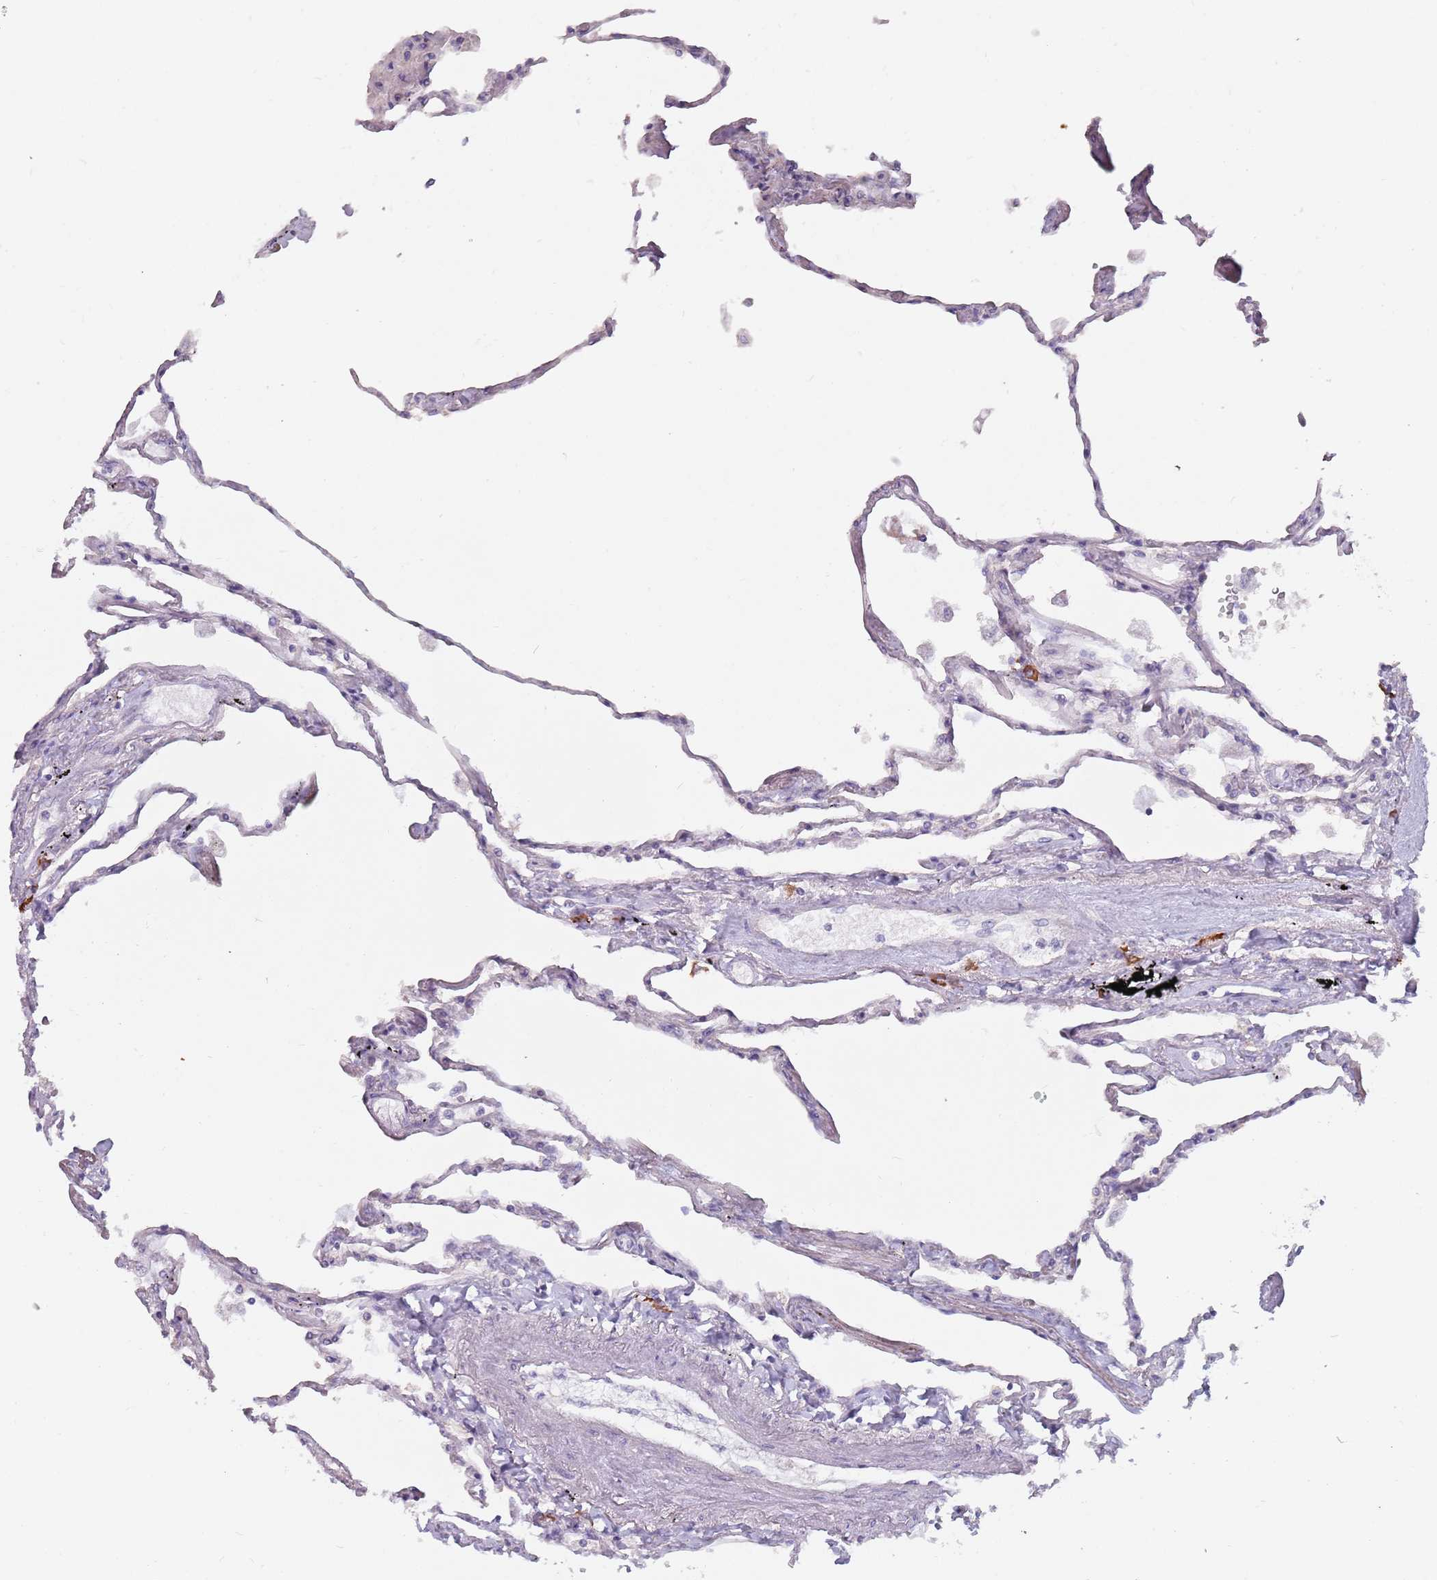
{"staining": {"intensity": "negative", "quantity": "none", "location": "none"}, "tissue": "lung", "cell_type": "Alveolar cells", "image_type": "normal", "snomed": [{"axis": "morphology", "description": "Normal tissue, NOS"}, {"axis": "topography", "description": "Lung"}], "caption": "An immunohistochemistry (IHC) photomicrograph of benign lung is shown. There is no staining in alveolar cells of lung.", "gene": "DXO", "patient": {"sex": "female", "age": 67}}